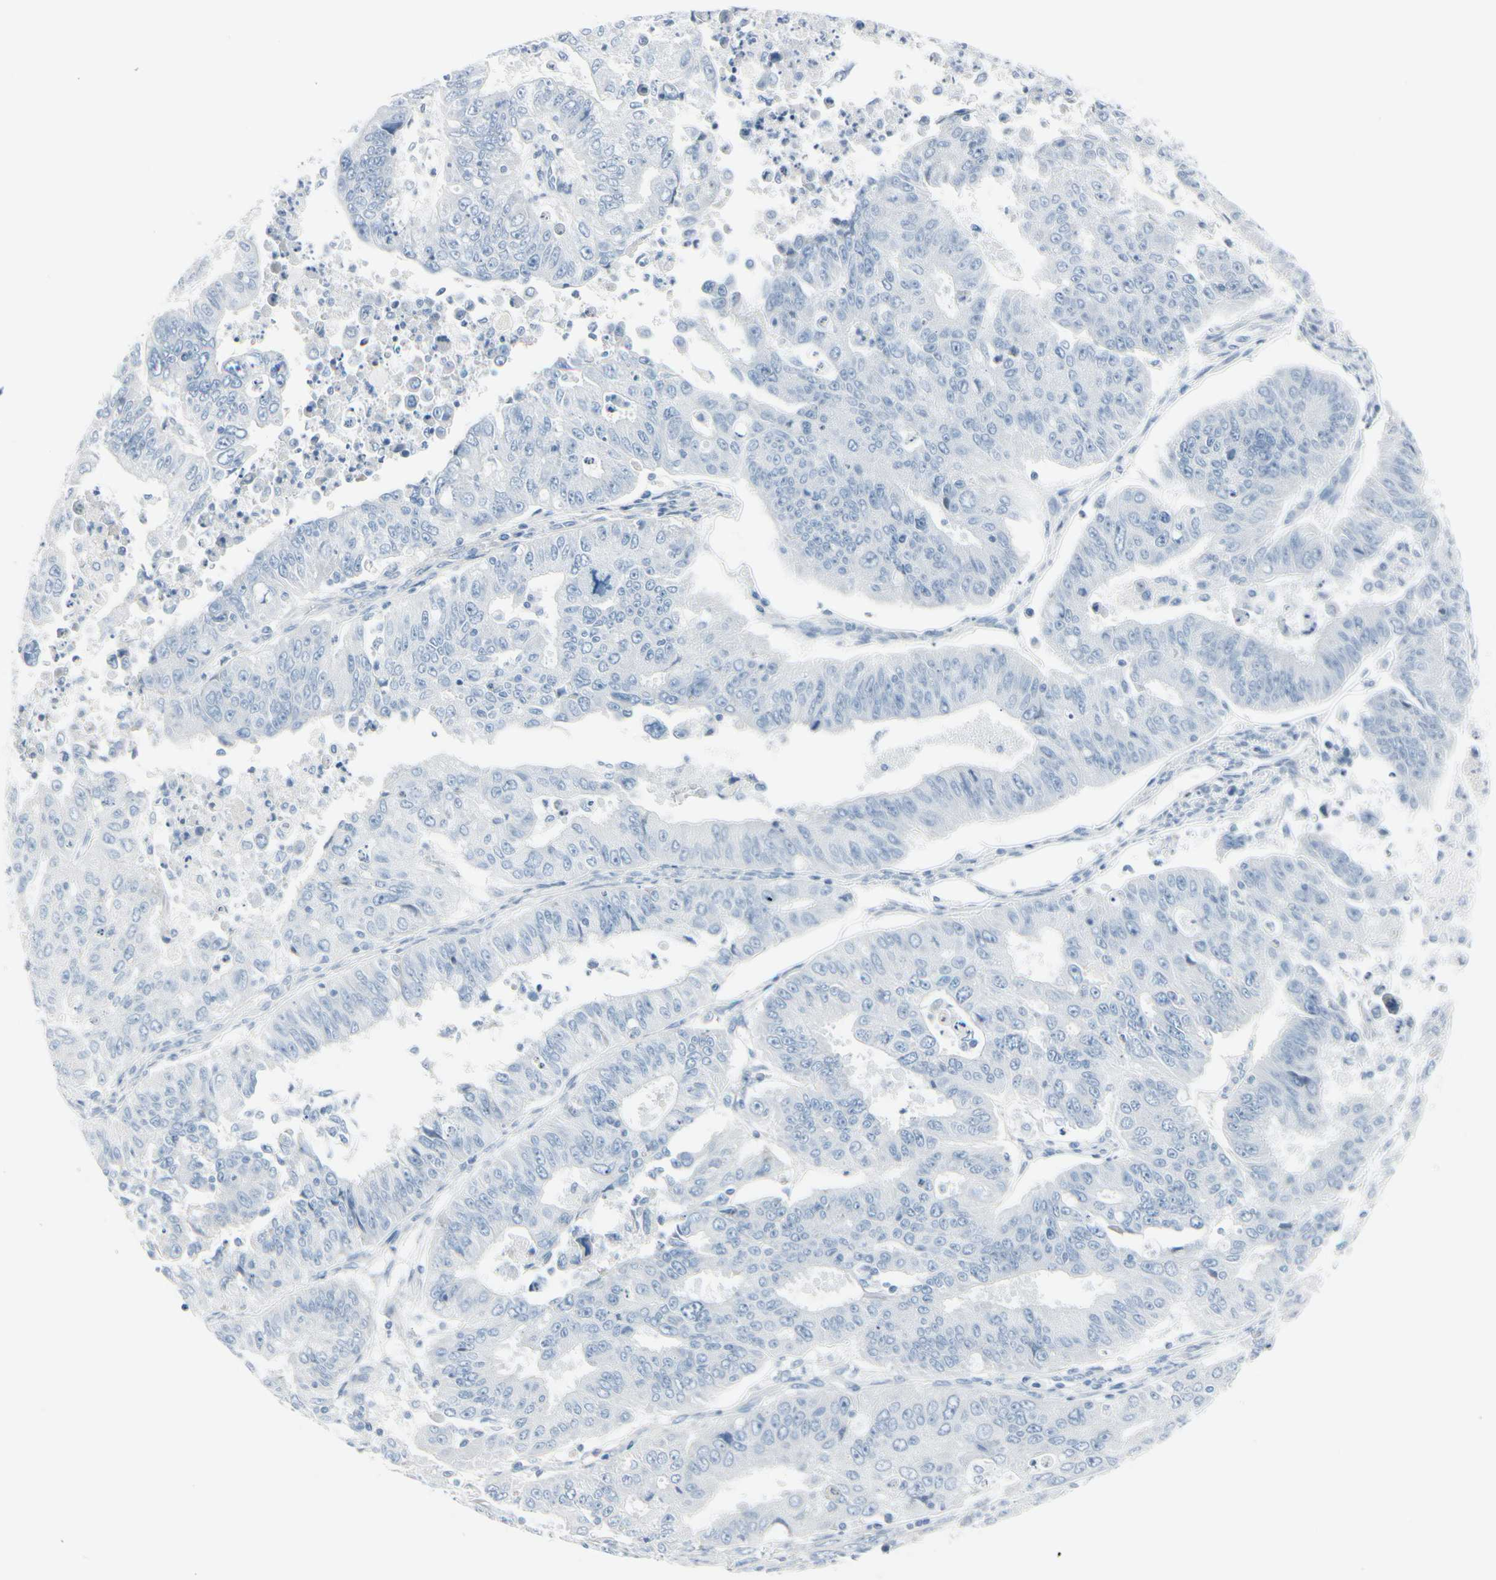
{"staining": {"intensity": "negative", "quantity": "none", "location": "none"}, "tissue": "endometrial cancer", "cell_type": "Tumor cells", "image_type": "cancer", "snomed": [{"axis": "morphology", "description": "Adenocarcinoma, NOS"}, {"axis": "topography", "description": "Endometrium"}], "caption": "Tumor cells show no significant expression in endometrial cancer (adenocarcinoma). The staining is performed using DAB (3,3'-diaminobenzidine) brown chromogen with nuclei counter-stained in using hematoxylin.", "gene": "CDHR5", "patient": {"sex": "female", "age": 42}}